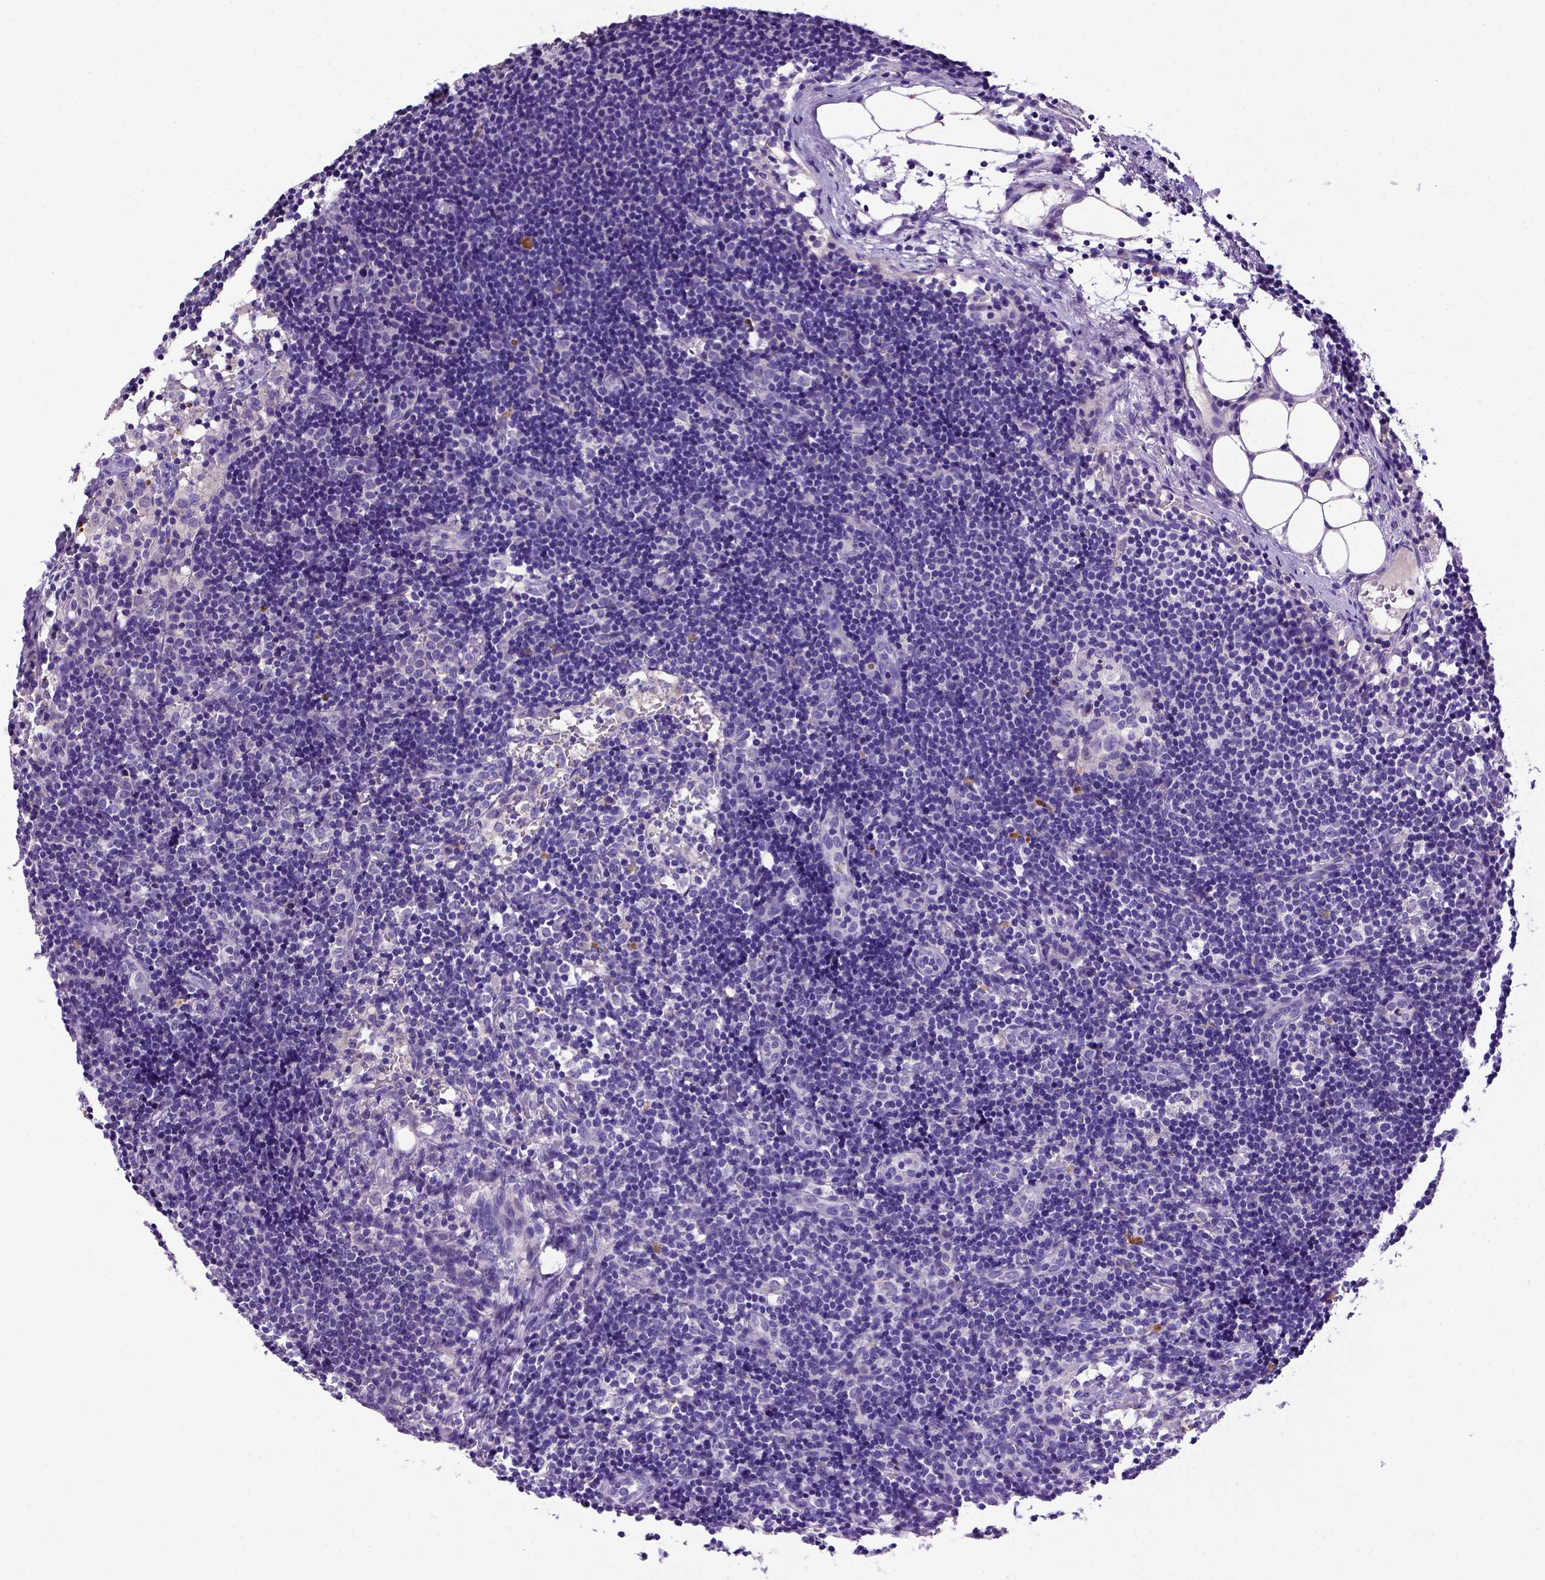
{"staining": {"intensity": "negative", "quantity": "none", "location": "none"}, "tissue": "lymph node", "cell_type": "Germinal center cells", "image_type": "normal", "snomed": [{"axis": "morphology", "description": "Normal tissue, NOS"}, {"axis": "topography", "description": "Lymph node"}], "caption": "DAB immunohistochemical staining of unremarkable lymph node exhibits no significant staining in germinal center cells.", "gene": "ADAM12", "patient": {"sex": "female", "age": 41}}